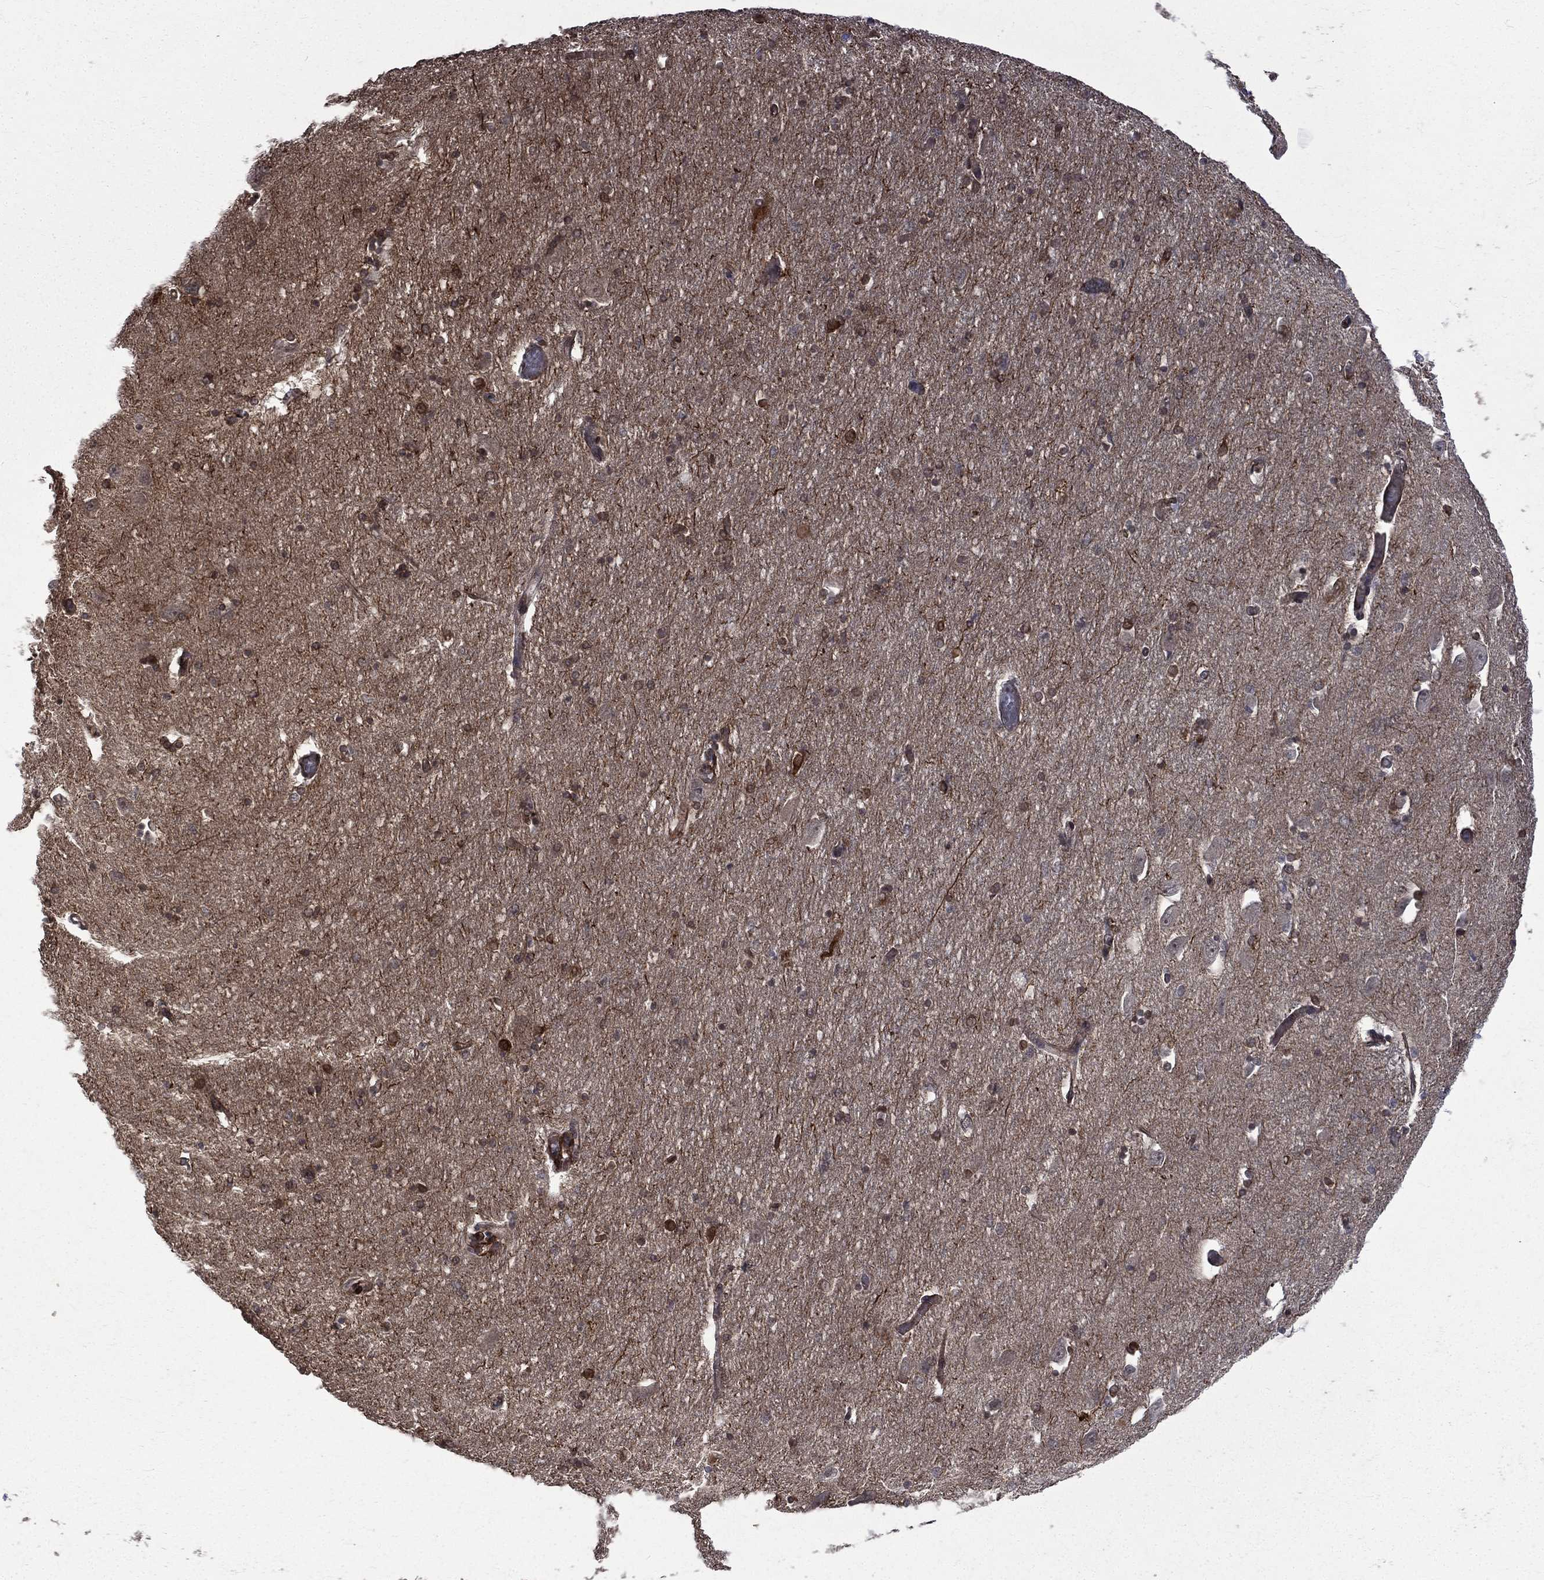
{"staining": {"intensity": "strong", "quantity": "25%-75%", "location": "cytoplasmic/membranous"}, "tissue": "hippocampus", "cell_type": "Glial cells", "image_type": "normal", "snomed": [{"axis": "morphology", "description": "Normal tissue, NOS"}, {"axis": "topography", "description": "Lateral ventricle wall"}, {"axis": "topography", "description": "Hippocampus"}], "caption": "The image reveals immunohistochemical staining of benign hippocampus. There is strong cytoplasmic/membranous expression is present in approximately 25%-75% of glial cells.", "gene": "PPFIBP1", "patient": {"sex": "female", "age": 63}}